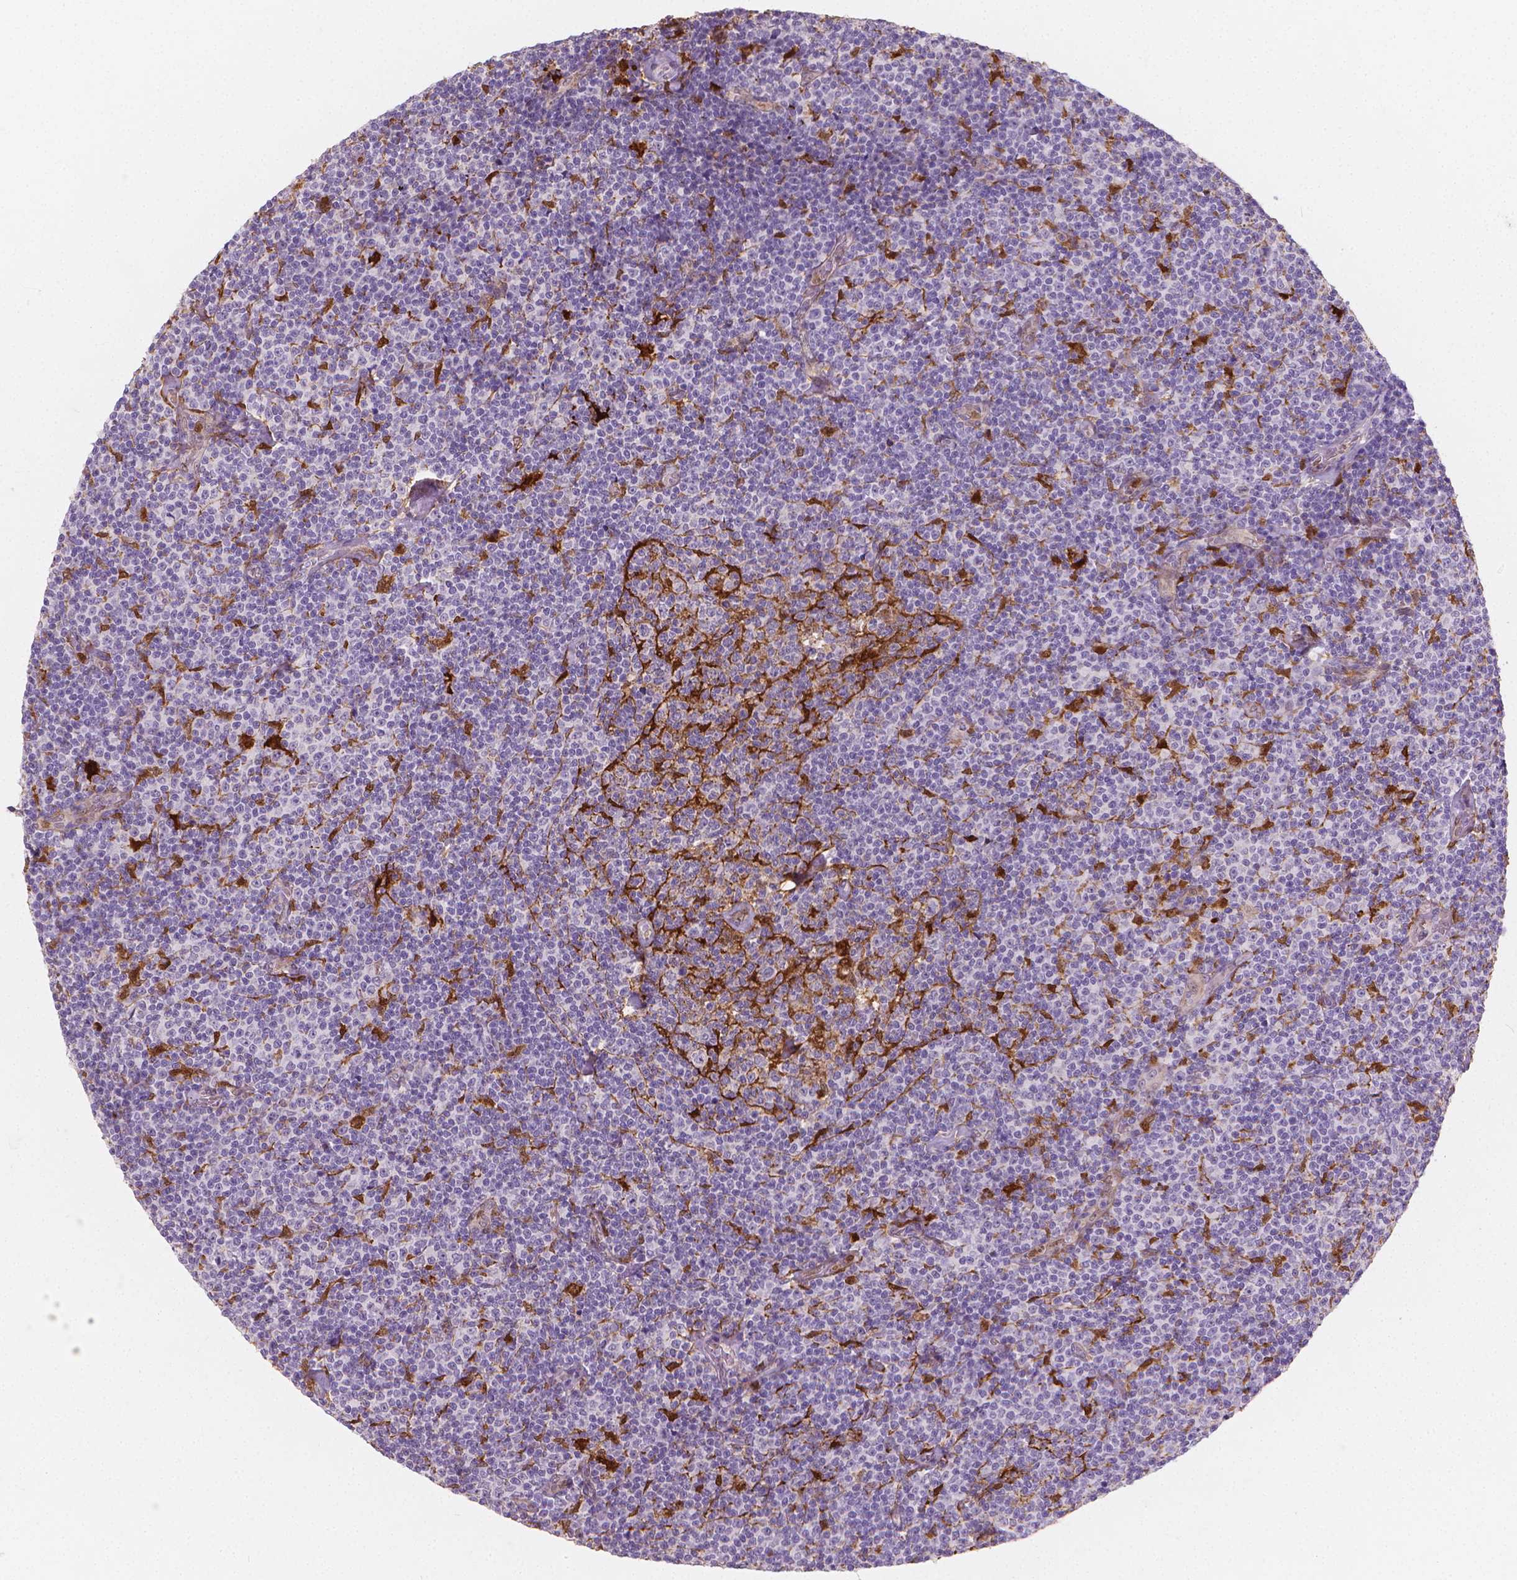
{"staining": {"intensity": "negative", "quantity": "none", "location": "none"}, "tissue": "lymphoma", "cell_type": "Tumor cells", "image_type": "cancer", "snomed": [{"axis": "morphology", "description": "Malignant lymphoma, non-Hodgkin's type, Low grade"}, {"axis": "topography", "description": "Lymph node"}], "caption": "A micrograph of human malignant lymphoma, non-Hodgkin's type (low-grade) is negative for staining in tumor cells.", "gene": "TNFAIP2", "patient": {"sex": "male", "age": 81}}